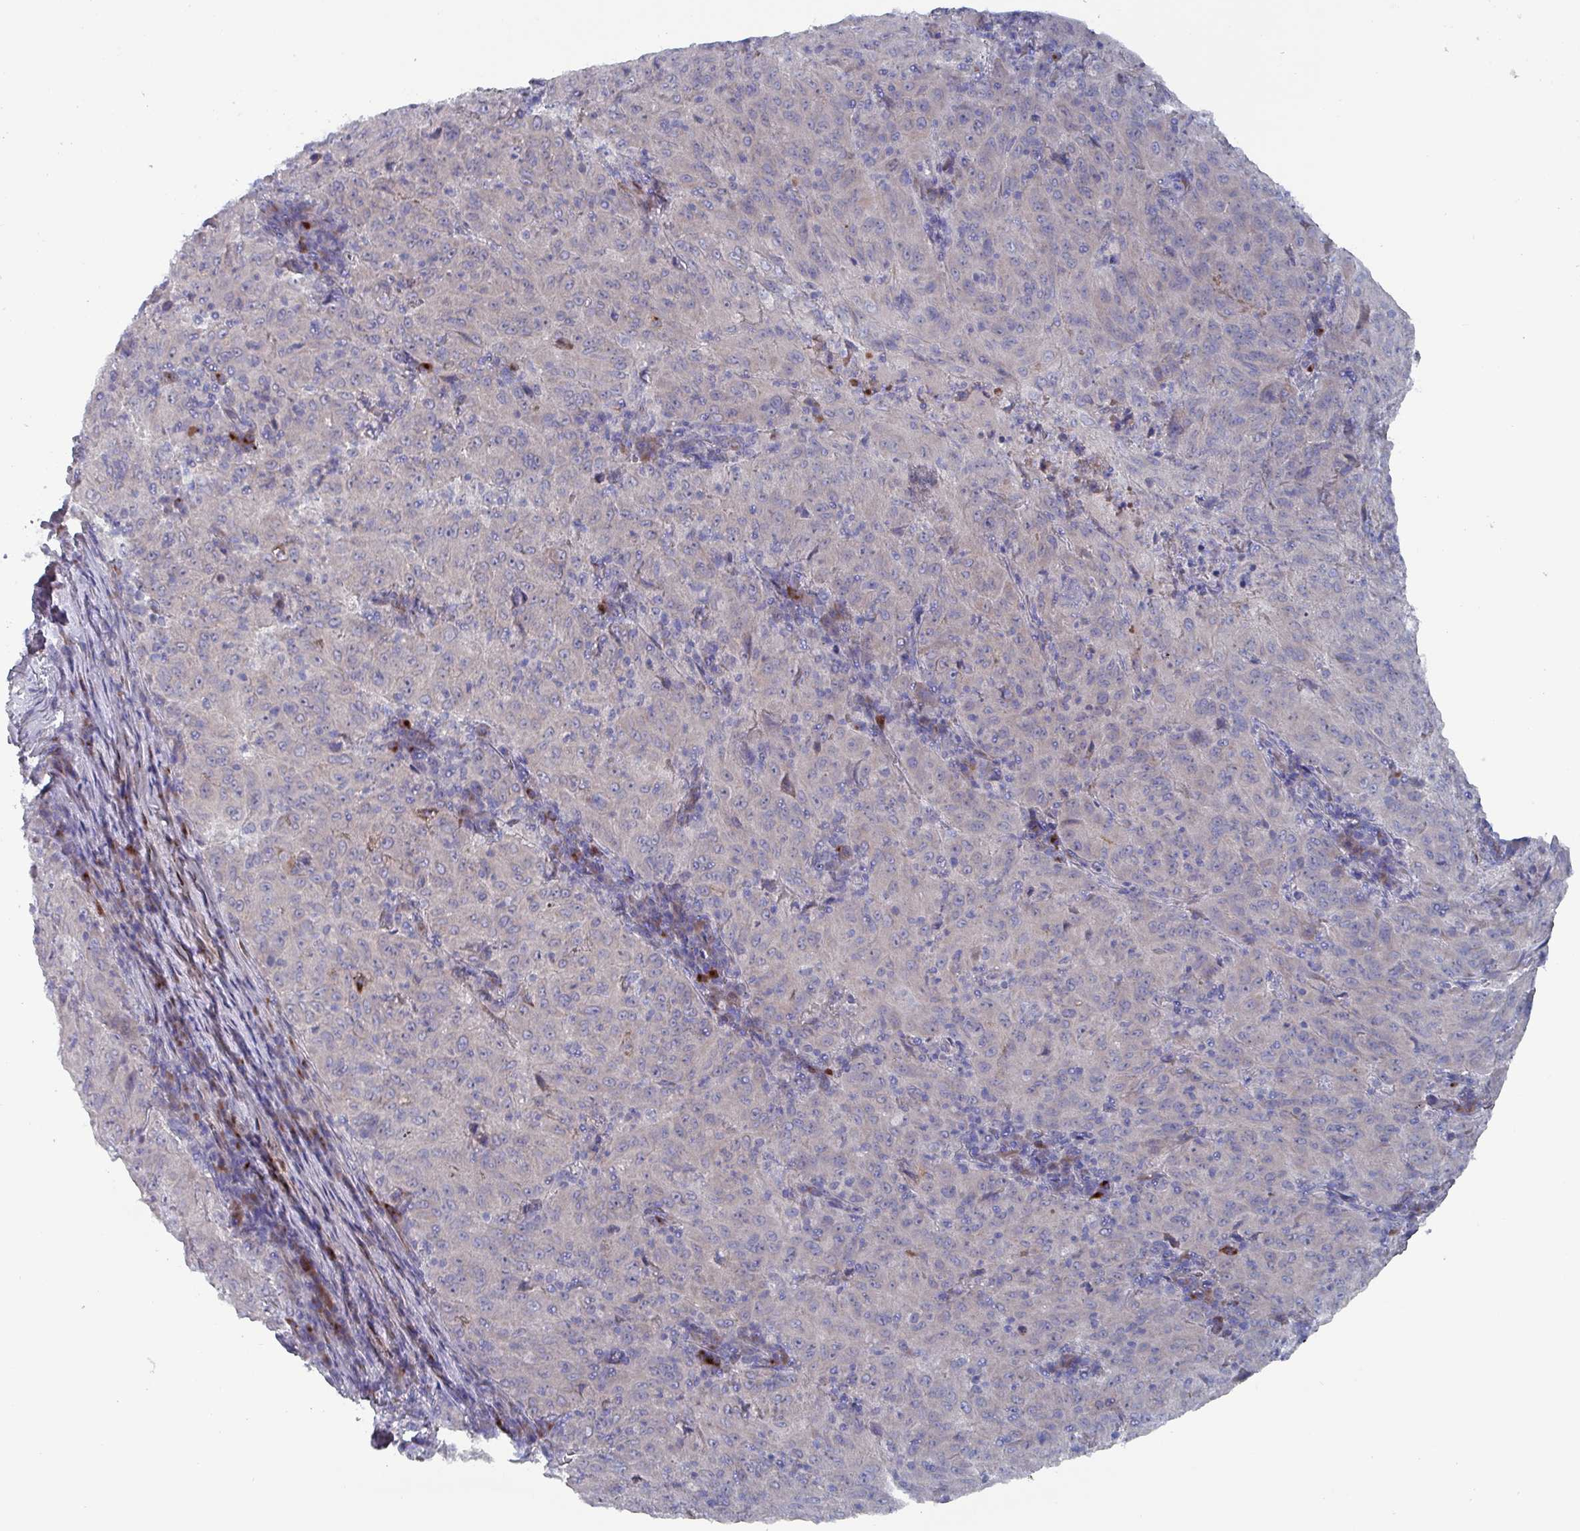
{"staining": {"intensity": "negative", "quantity": "none", "location": "none"}, "tissue": "pancreatic cancer", "cell_type": "Tumor cells", "image_type": "cancer", "snomed": [{"axis": "morphology", "description": "Adenocarcinoma, NOS"}, {"axis": "topography", "description": "Pancreas"}], "caption": "Immunohistochemical staining of human adenocarcinoma (pancreatic) exhibits no significant positivity in tumor cells.", "gene": "DRD5", "patient": {"sex": "male", "age": 63}}